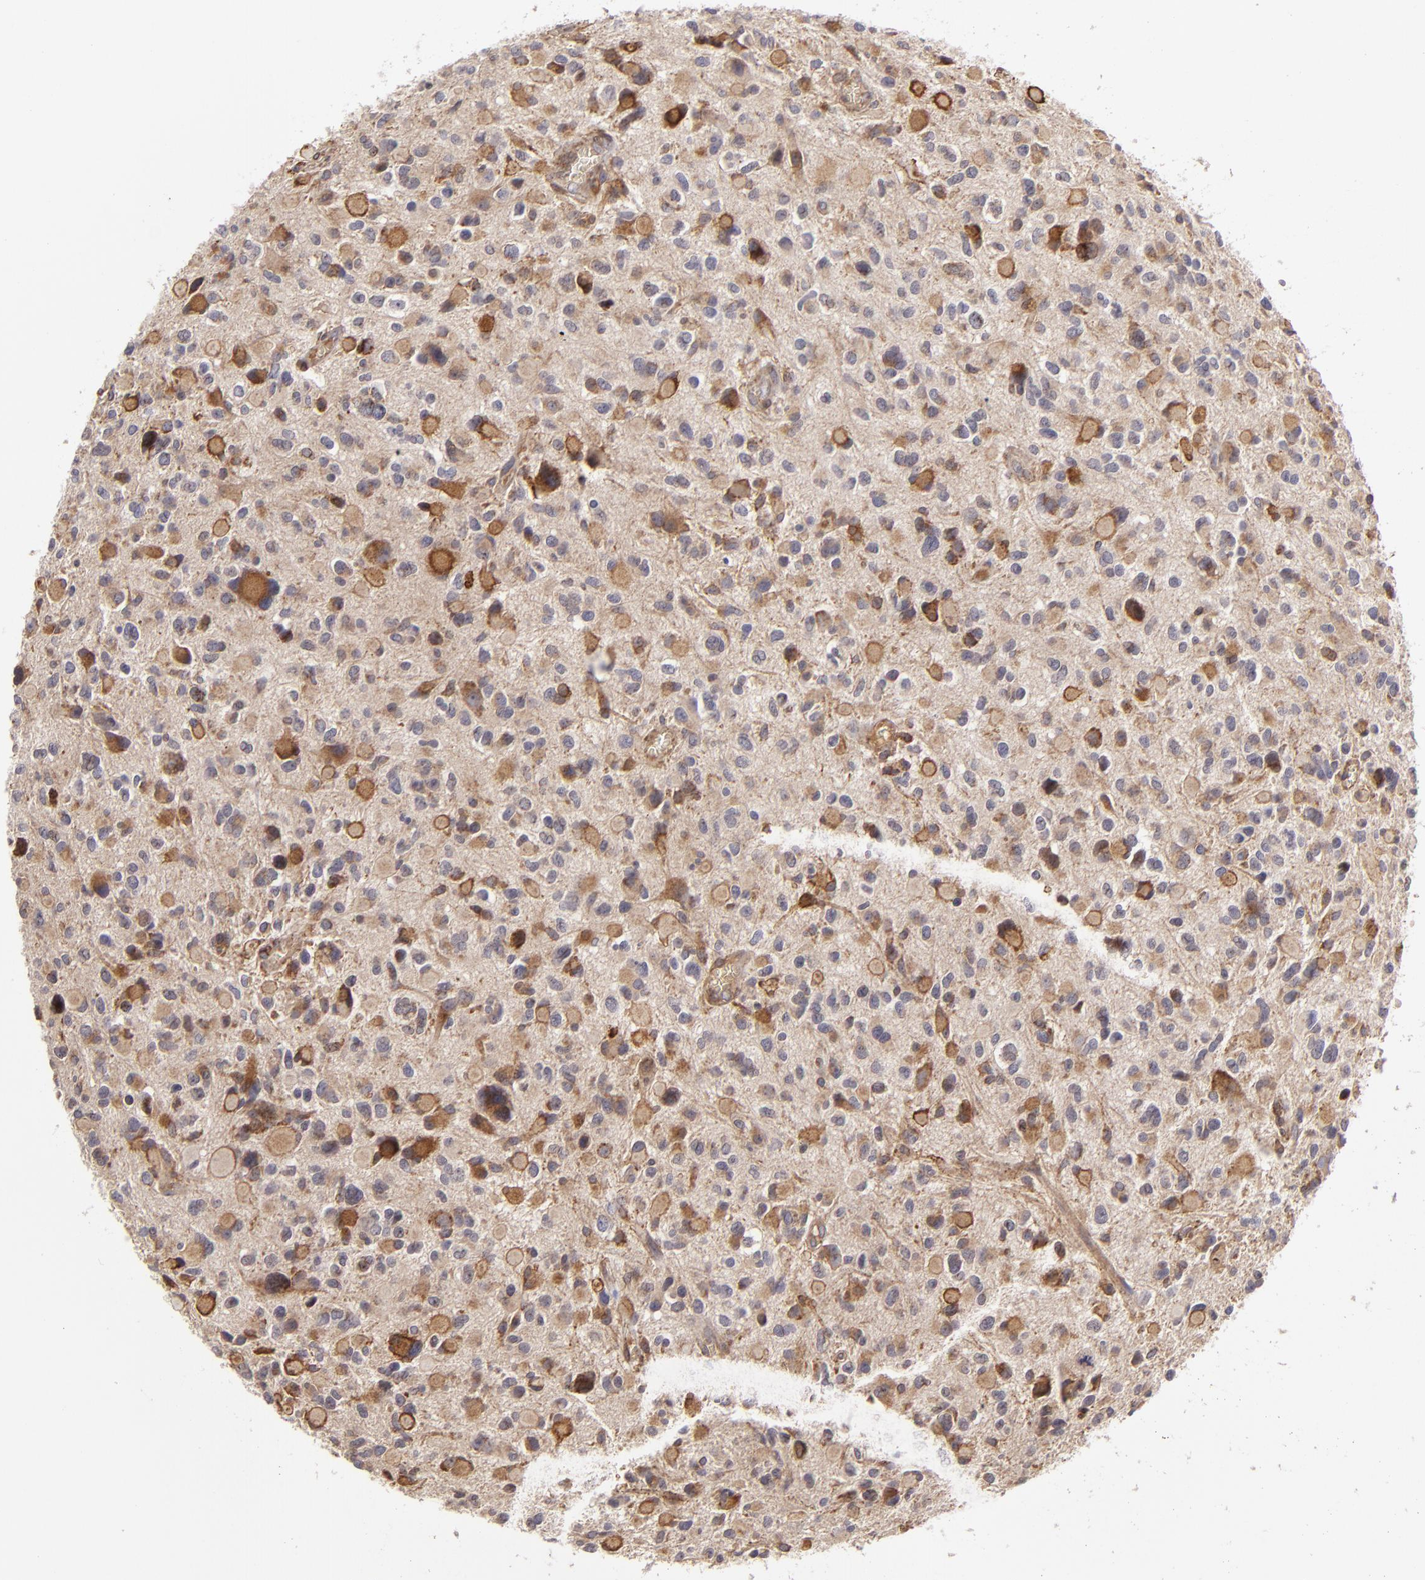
{"staining": {"intensity": "moderate", "quantity": "25%-75%", "location": "cytoplasmic/membranous"}, "tissue": "glioma", "cell_type": "Tumor cells", "image_type": "cancer", "snomed": [{"axis": "morphology", "description": "Glioma, malignant, High grade"}, {"axis": "topography", "description": "Brain"}], "caption": "DAB immunohistochemical staining of malignant glioma (high-grade) demonstrates moderate cytoplasmic/membranous protein expression in approximately 25%-75% of tumor cells.", "gene": "CFB", "patient": {"sex": "female", "age": 37}}